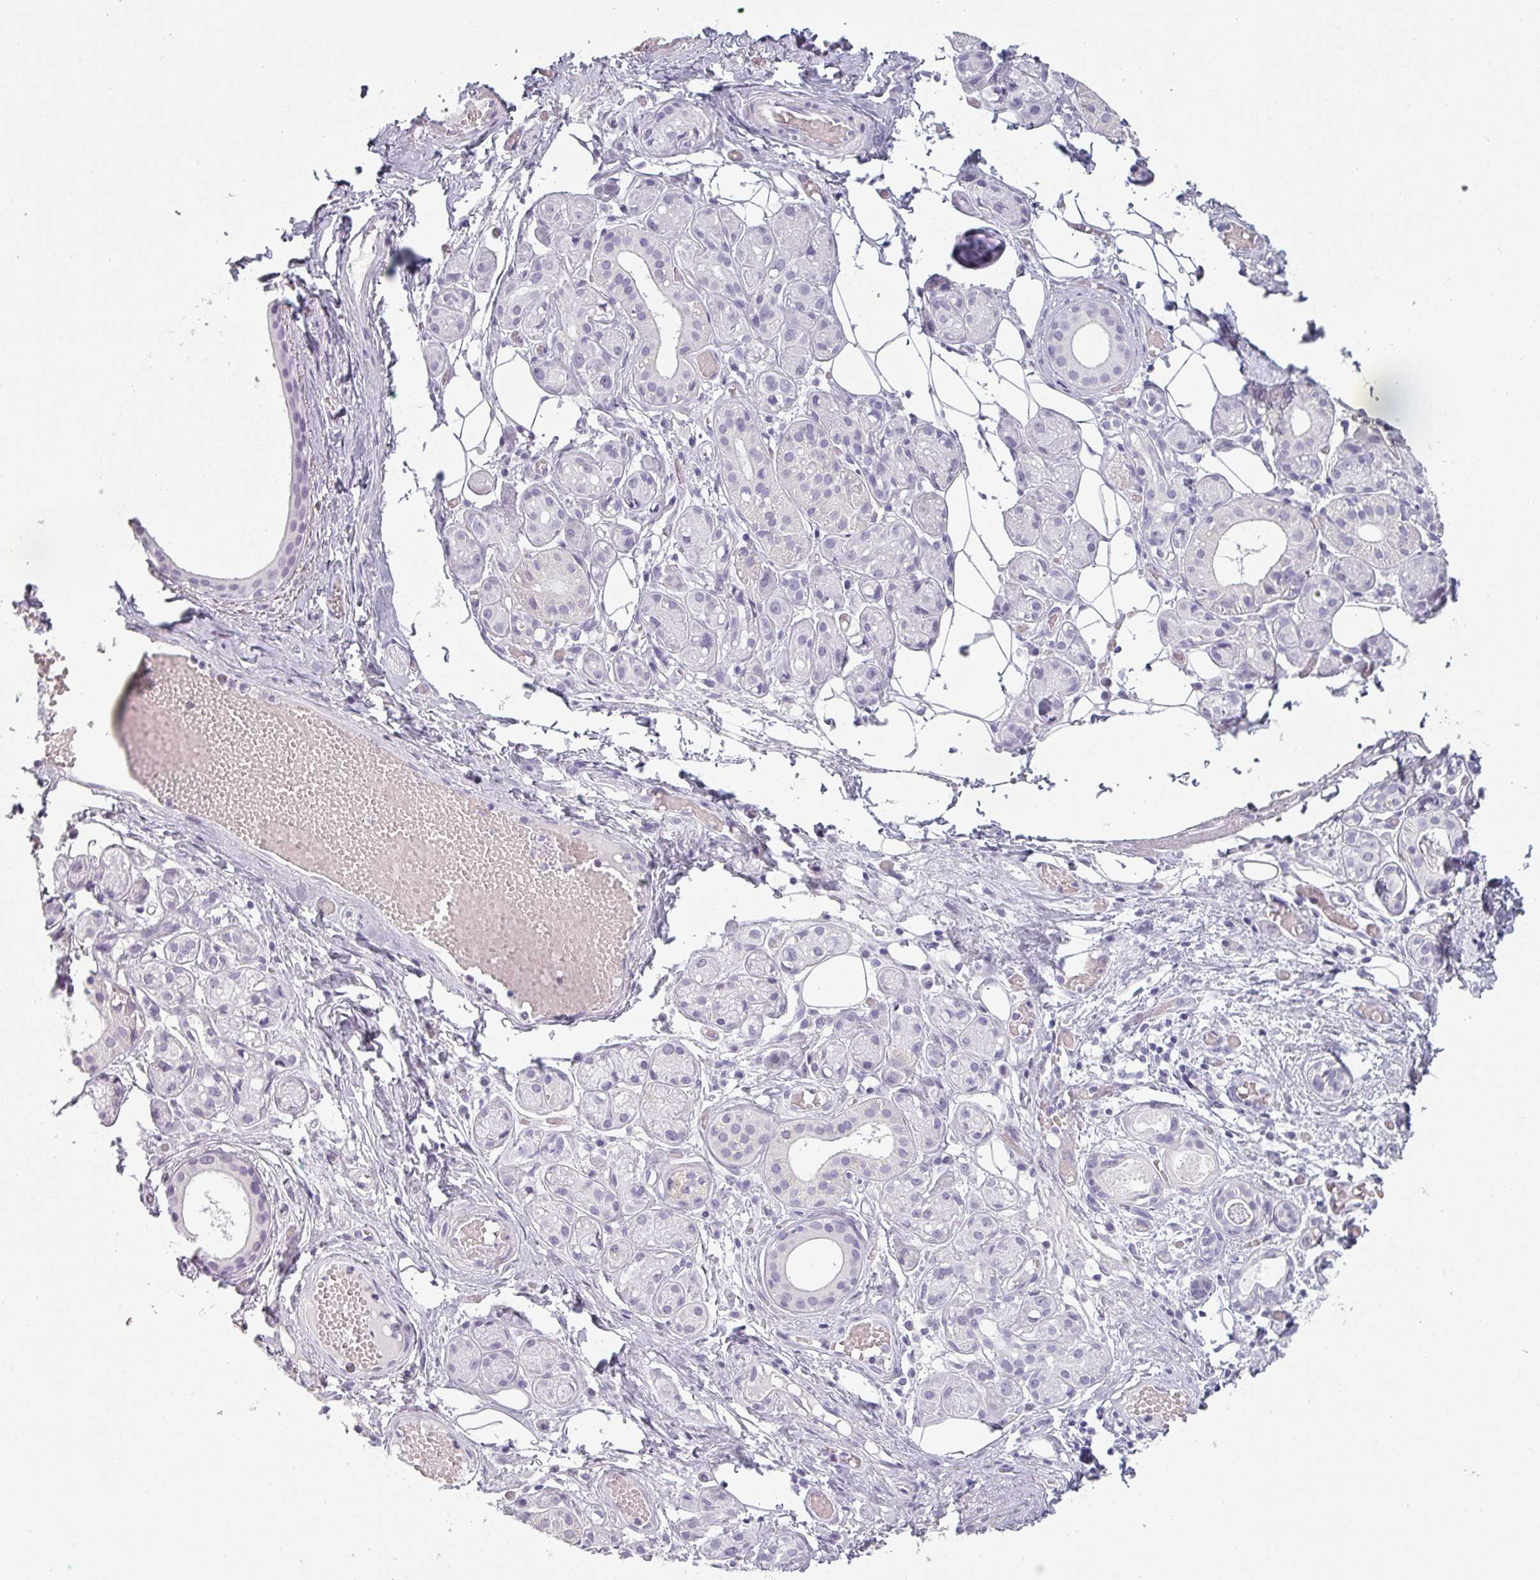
{"staining": {"intensity": "negative", "quantity": "none", "location": "none"}, "tissue": "salivary gland", "cell_type": "Glandular cells", "image_type": "normal", "snomed": [{"axis": "morphology", "description": "Normal tissue, NOS"}, {"axis": "topography", "description": "Salivary gland"}], "caption": "DAB immunohistochemical staining of unremarkable salivary gland displays no significant expression in glandular cells. (Stains: DAB immunohistochemistry with hematoxylin counter stain, Microscopy: brightfield microscopy at high magnification).", "gene": "SFTPA1", "patient": {"sex": "male", "age": 82}}